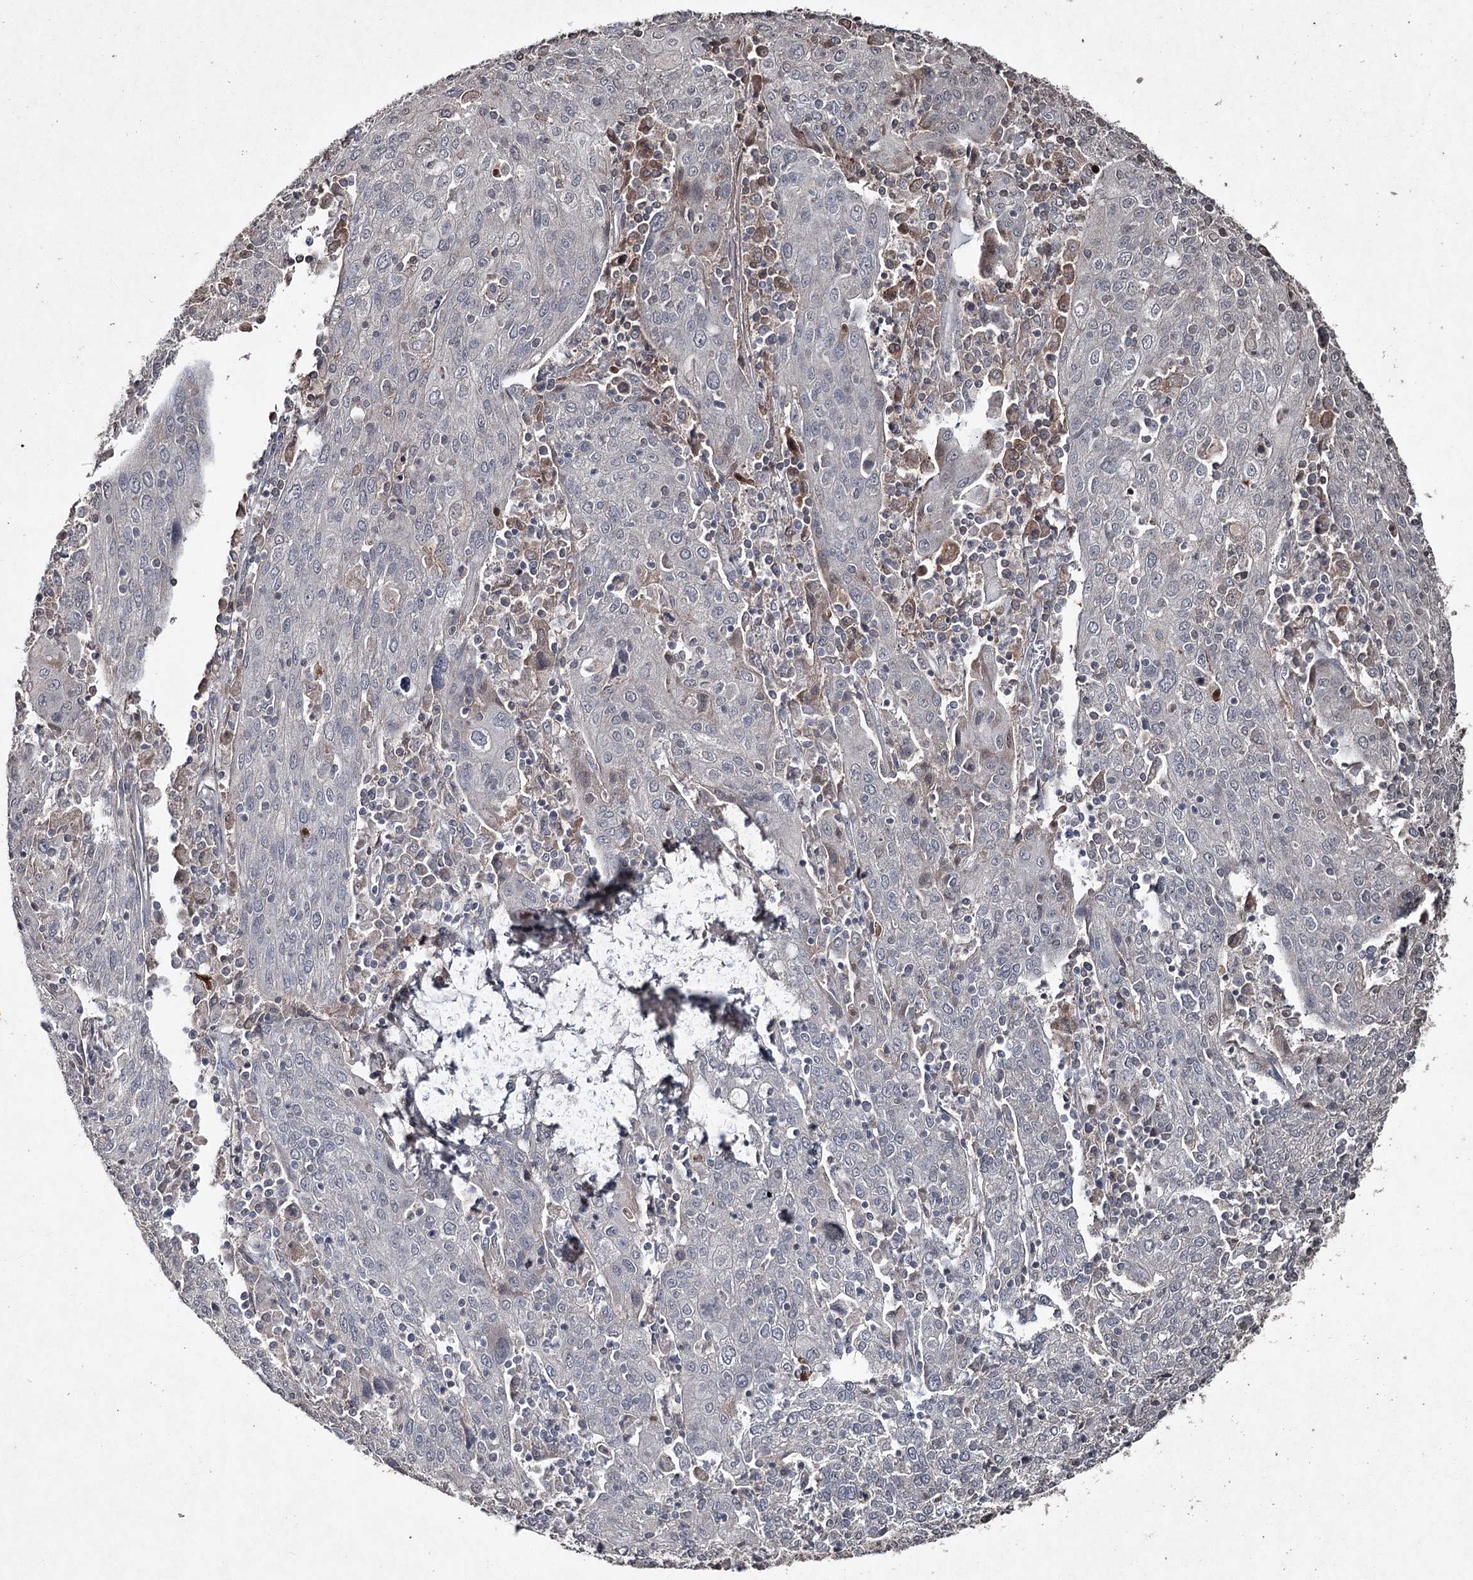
{"staining": {"intensity": "negative", "quantity": "none", "location": "none"}, "tissue": "cervical cancer", "cell_type": "Tumor cells", "image_type": "cancer", "snomed": [{"axis": "morphology", "description": "Squamous cell carcinoma, NOS"}, {"axis": "topography", "description": "Cervix"}], "caption": "Immunohistochemical staining of human cervical cancer (squamous cell carcinoma) demonstrates no significant positivity in tumor cells.", "gene": "PGLYRP2", "patient": {"sex": "female", "age": 67}}